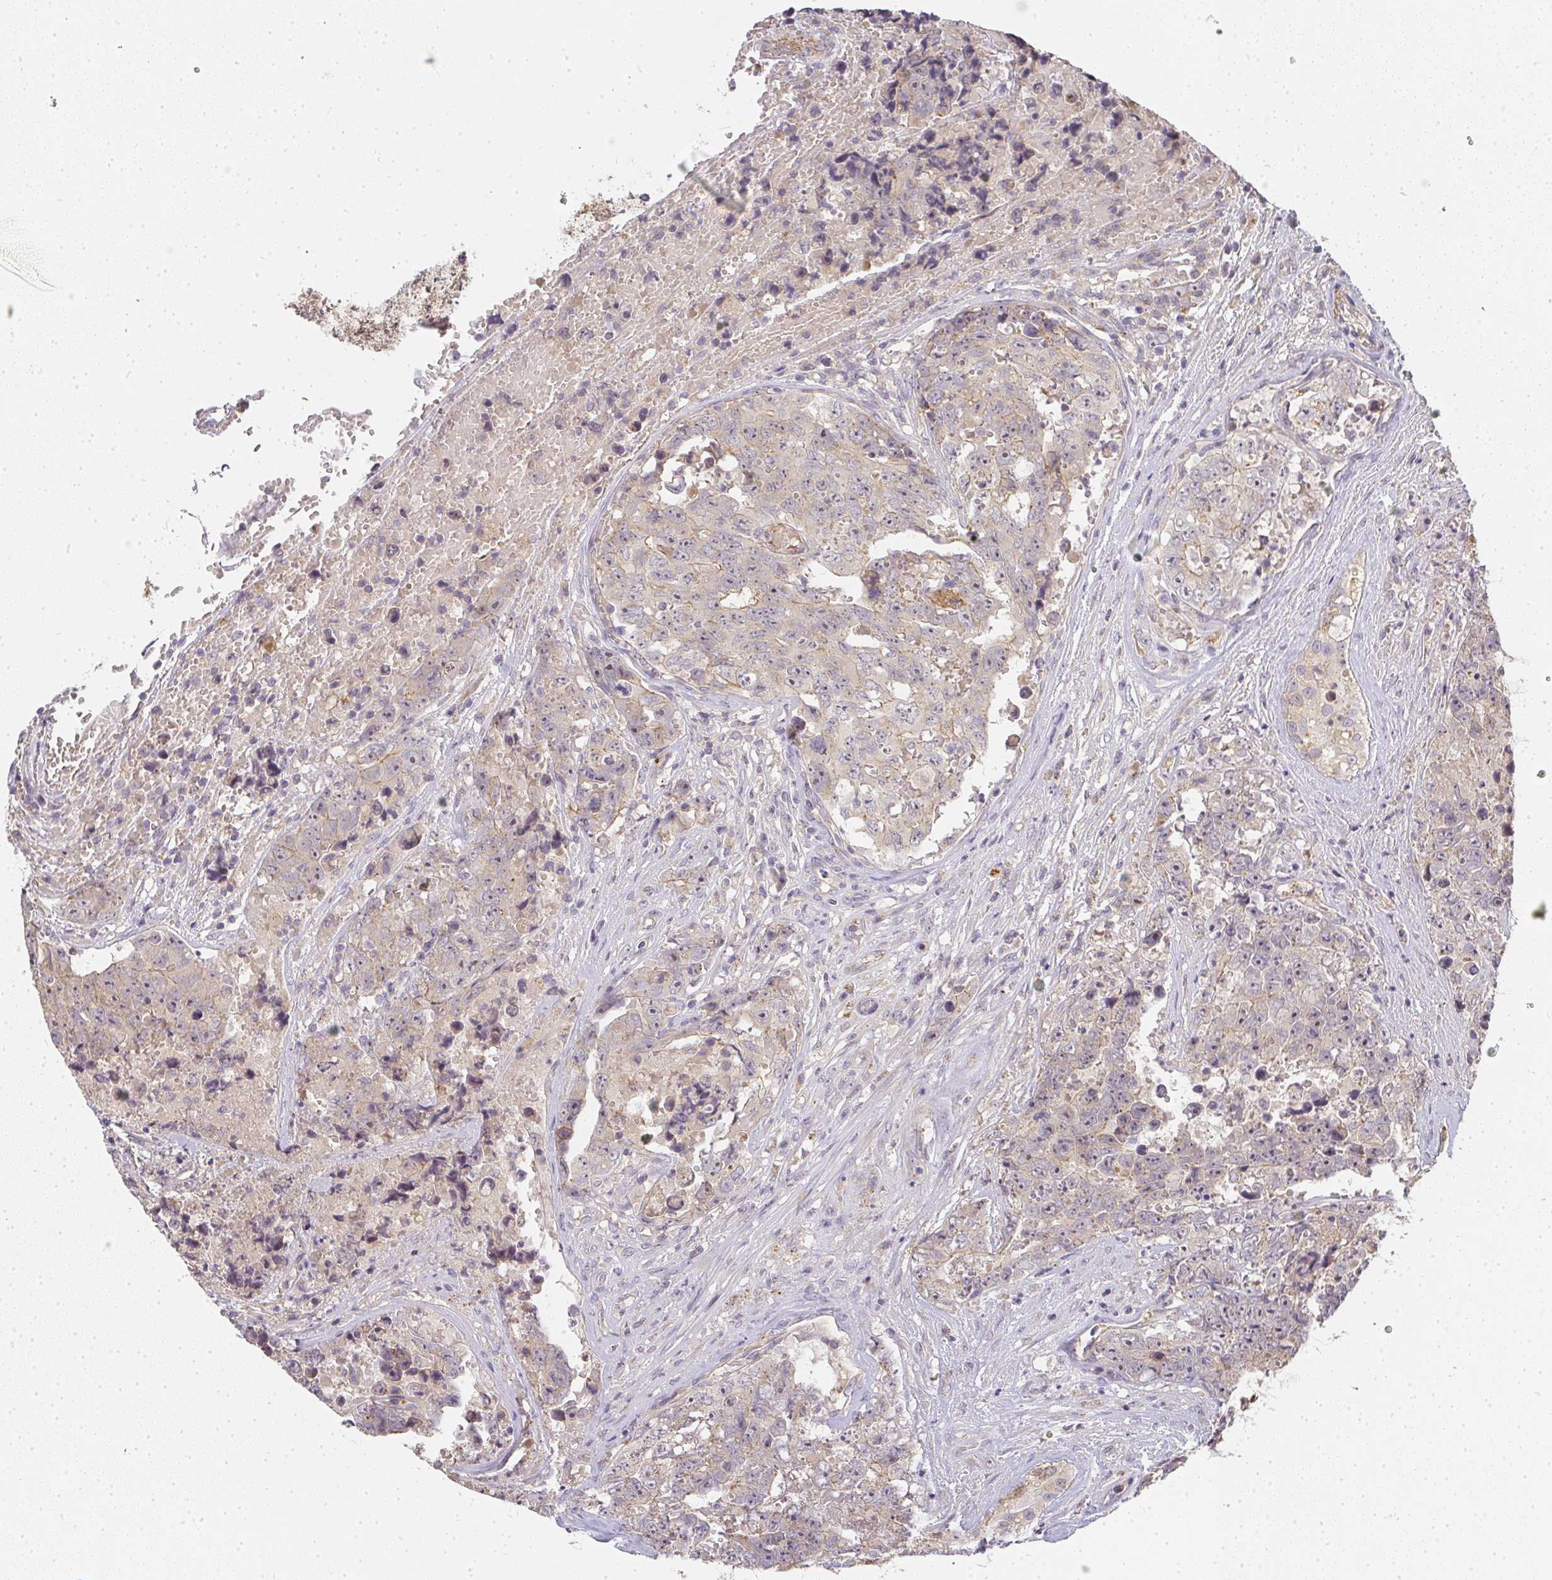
{"staining": {"intensity": "weak", "quantity": "25%-75%", "location": "cytoplasmic/membranous"}, "tissue": "testis cancer", "cell_type": "Tumor cells", "image_type": "cancer", "snomed": [{"axis": "morphology", "description": "Normal tissue, NOS"}, {"axis": "morphology", "description": "Carcinoma, Embryonal, NOS"}, {"axis": "topography", "description": "Testis"}, {"axis": "topography", "description": "Epididymis"}], "caption": "Testis cancer (embryonal carcinoma) was stained to show a protein in brown. There is low levels of weak cytoplasmic/membranous expression in about 25%-75% of tumor cells.", "gene": "SLC35B3", "patient": {"sex": "male", "age": 25}}